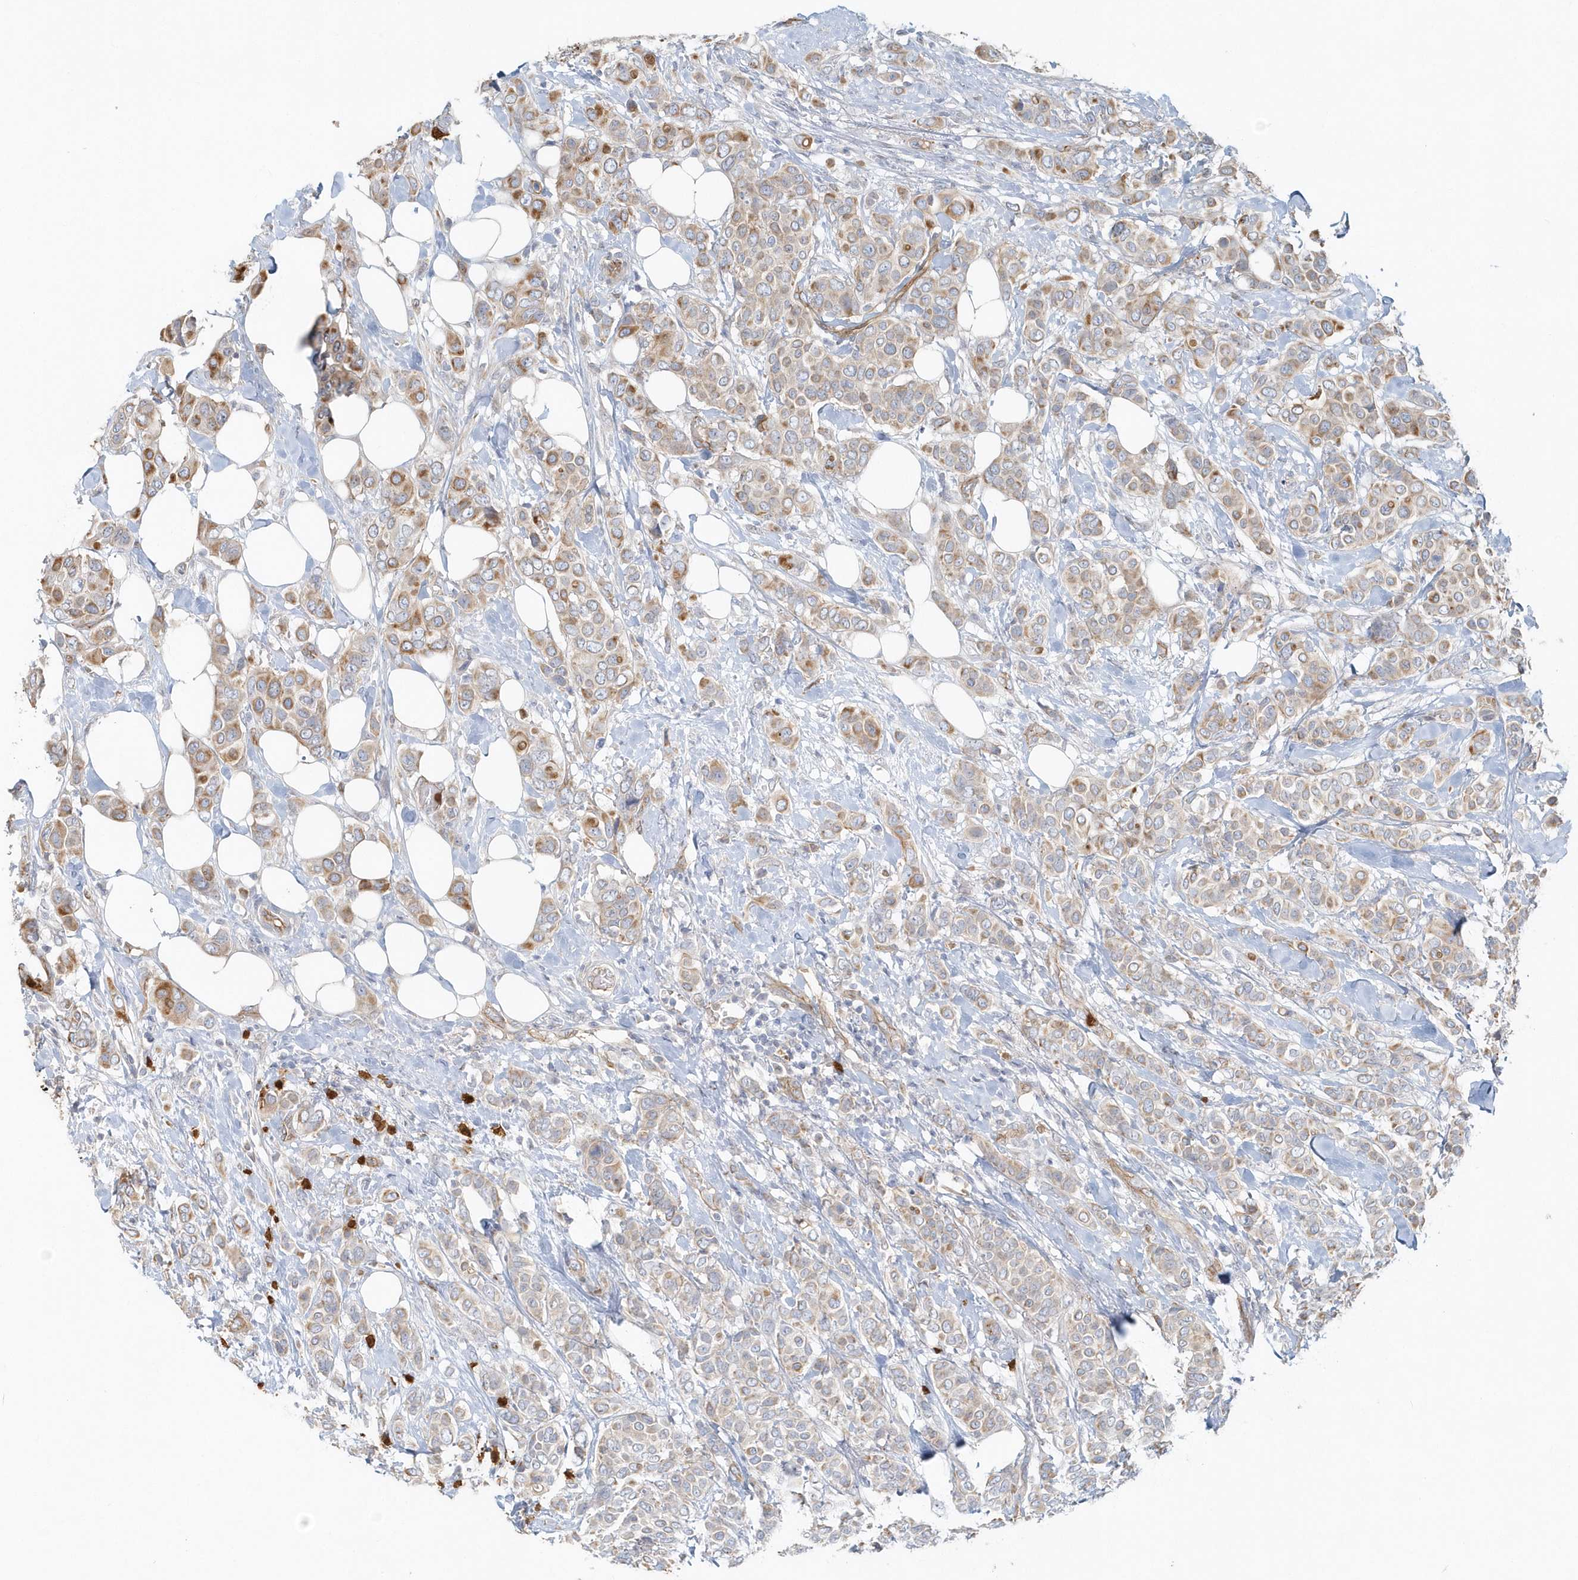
{"staining": {"intensity": "moderate", "quantity": "25%-75%", "location": "cytoplasmic/membranous"}, "tissue": "breast cancer", "cell_type": "Tumor cells", "image_type": "cancer", "snomed": [{"axis": "morphology", "description": "Lobular carcinoma"}, {"axis": "topography", "description": "Breast"}], "caption": "Tumor cells demonstrate medium levels of moderate cytoplasmic/membranous expression in approximately 25%-75% of cells in breast cancer (lobular carcinoma).", "gene": "DNAH1", "patient": {"sex": "female", "age": 51}}